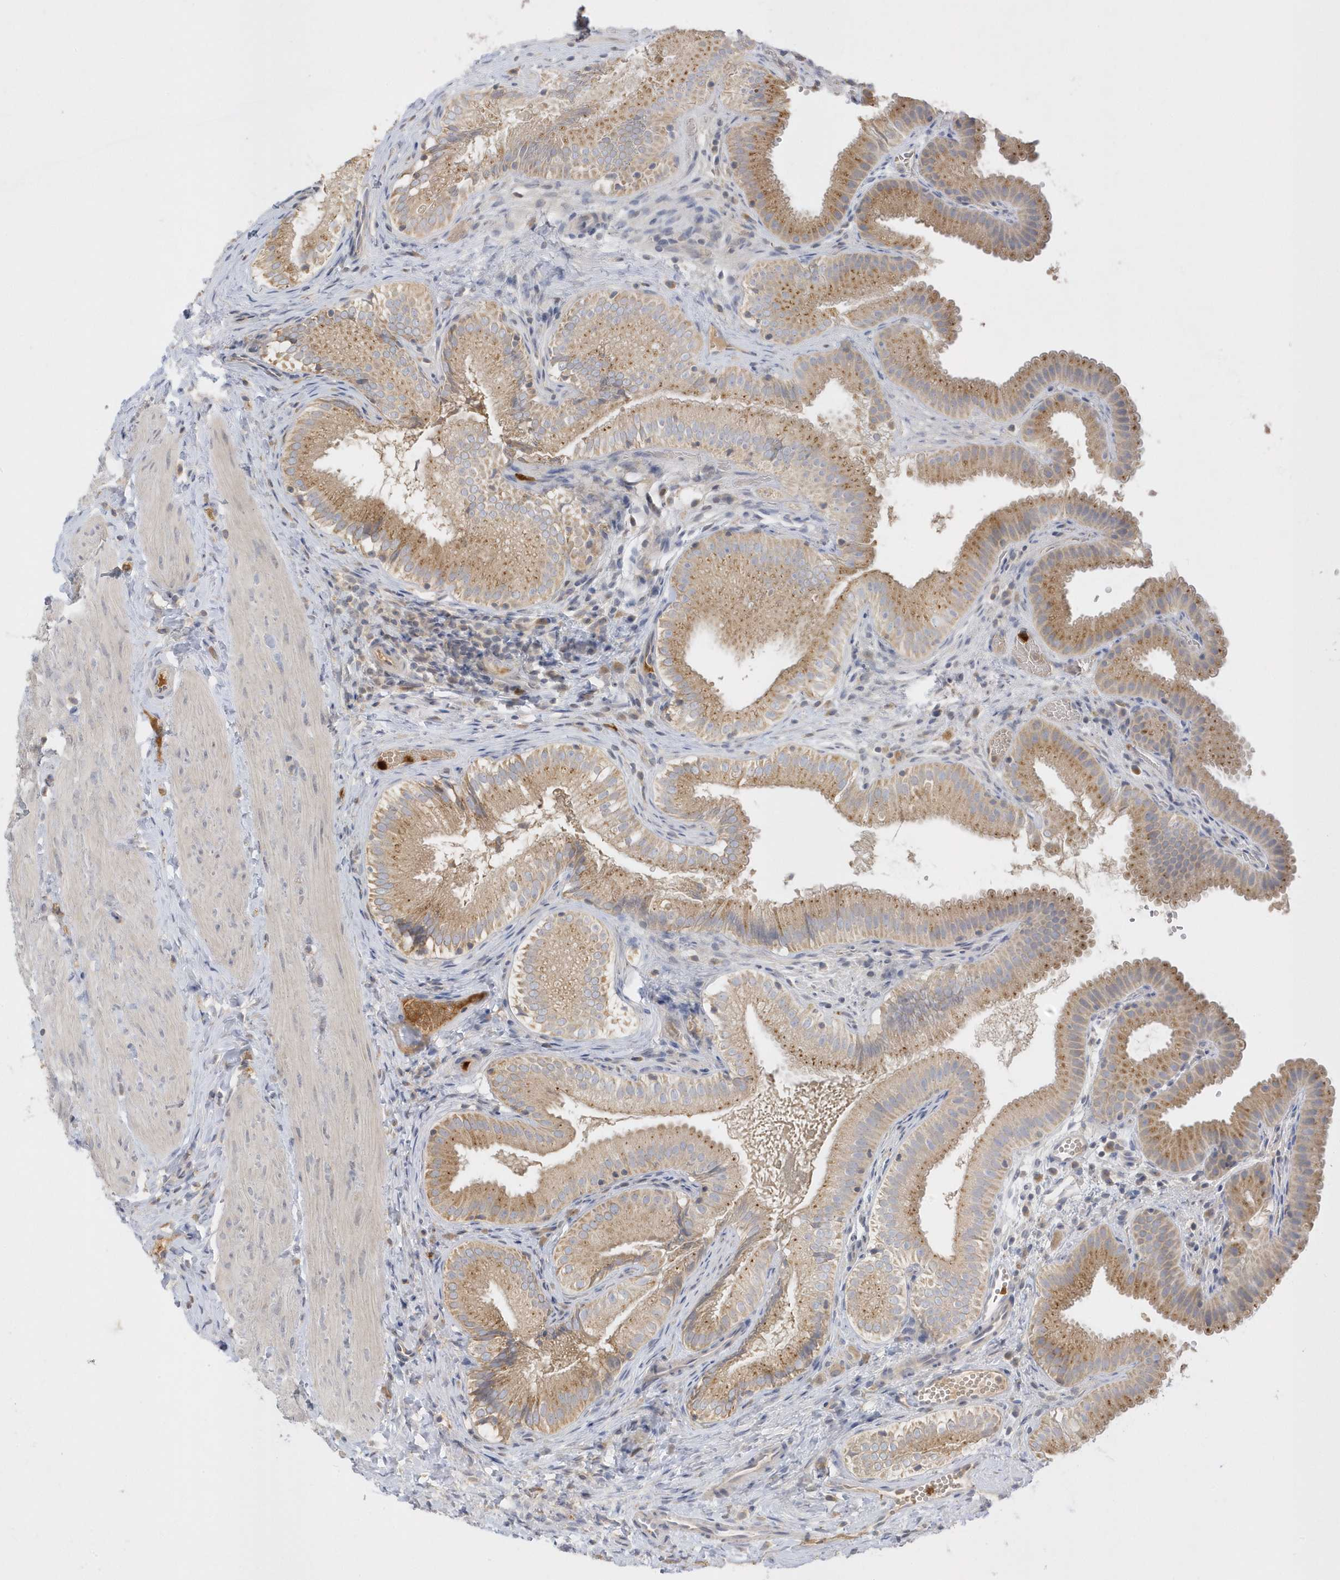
{"staining": {"intensity": "moderate", "quantity": ">75%", "location": "cytoplasmic/membranous"}, "tissue": "gallbladder", "cell_type": "Glandular cells", "image_type": "normal", "snomed": [{"axis": "morphology", "description": "Normal tissue, NOS"}, {"axis": "topography", "description": "Gallbladder"}], "caption": "The image demonstrates a brown stain indicating the presence of a protein in the cytoplasmic/membranous of glandular cells in gallbladder.", "gene": "DPP9", "patient": {"sex": "female", "age": 30}}